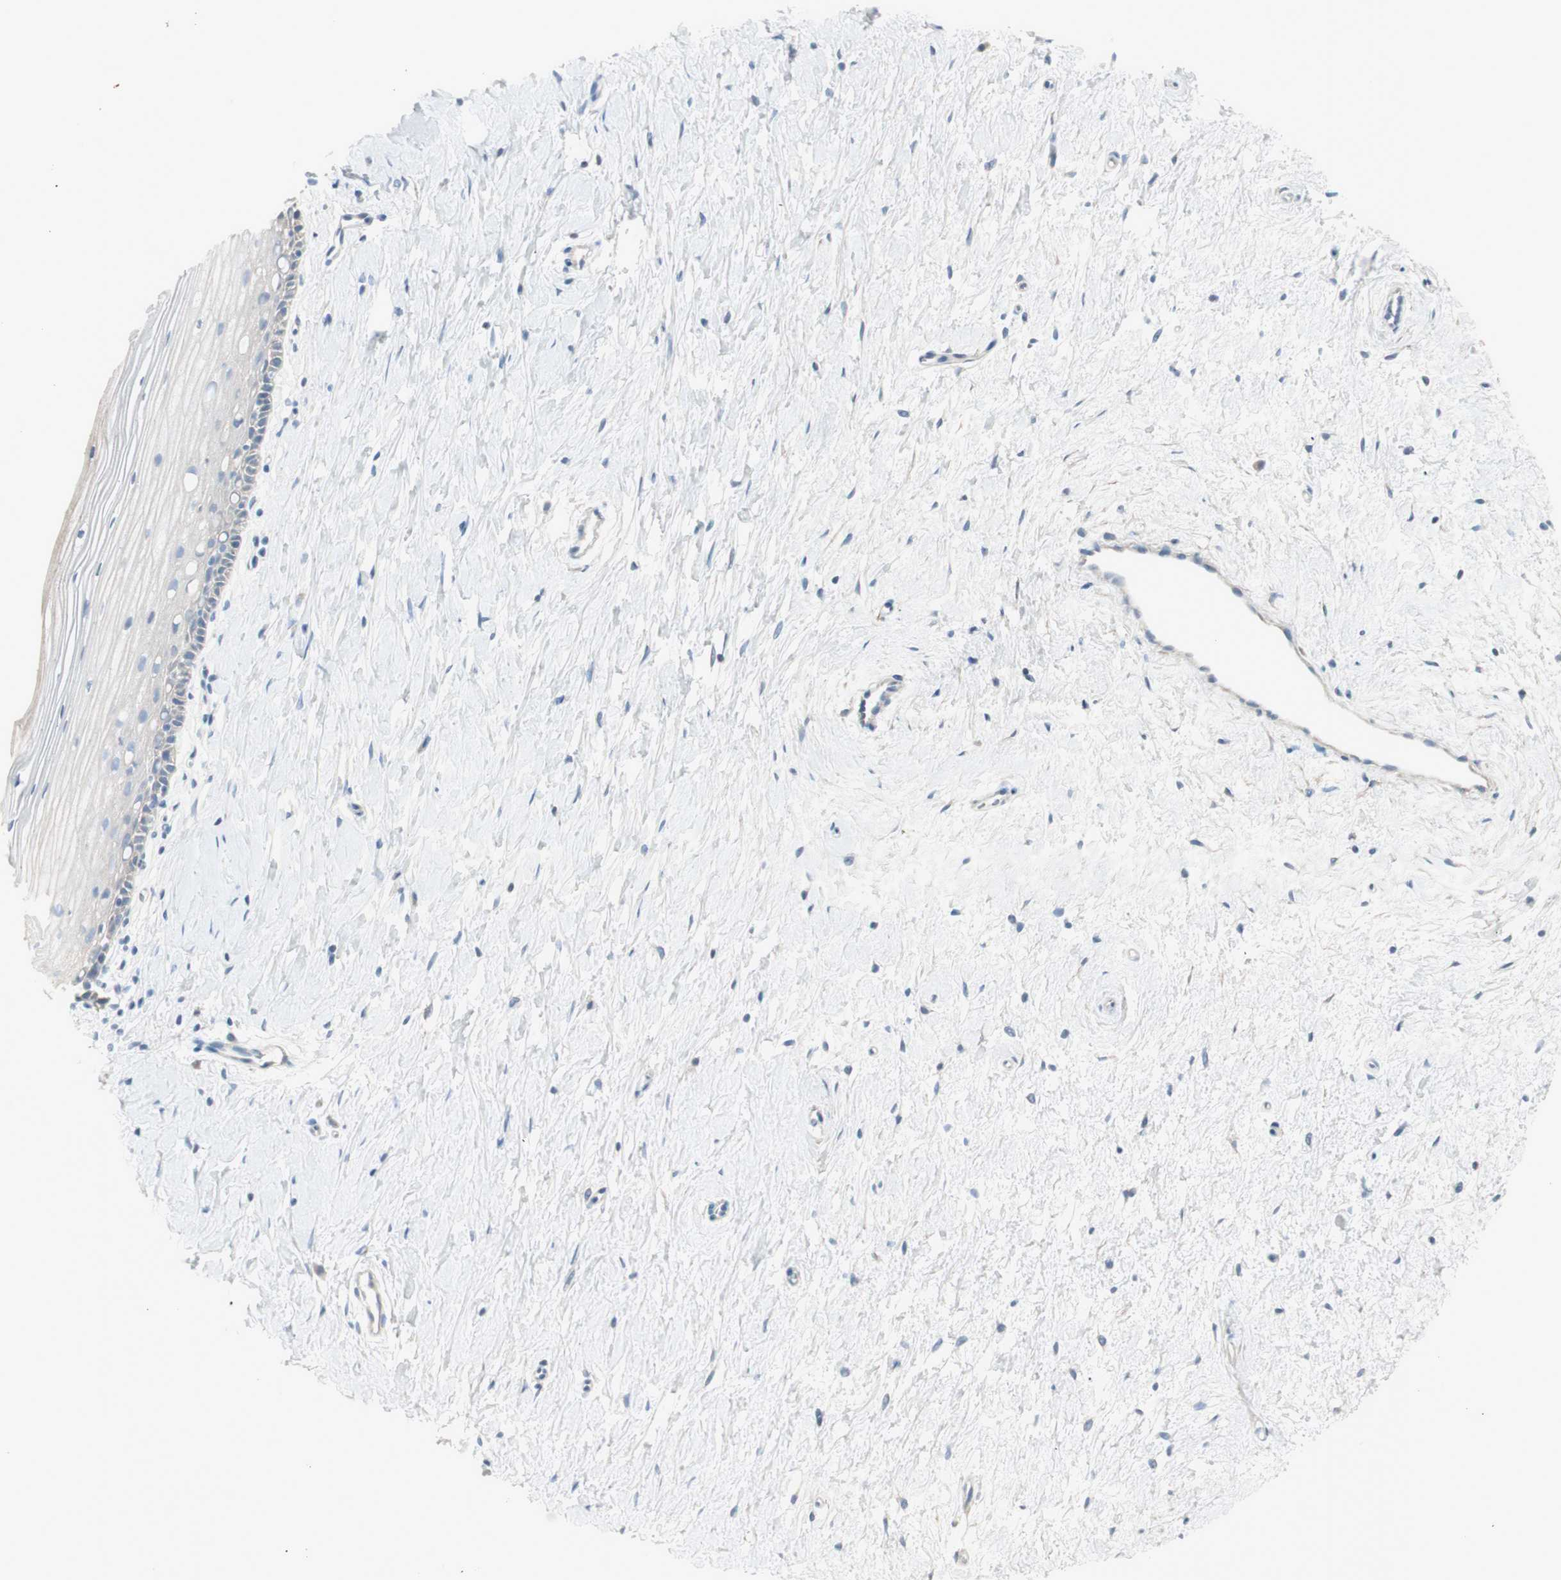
{"staining": {"intensity": "negative", "quantity": "none", "location": "none"}, "tissue": "cervix", "cell_type": "Glandular cells", "image_type": "normal", "snomed": [{"axis": "morphology", "description": "Normal tissue, NOS"}, {"axis": "topography", "description": "Cervix"}], "caption": "IHC micrograph of benign cervix stained for a protein (brown), which reveals no staining in glandular cells.", "gene": "CDHR5", "patient": {"sex": "female", "age": 39}}